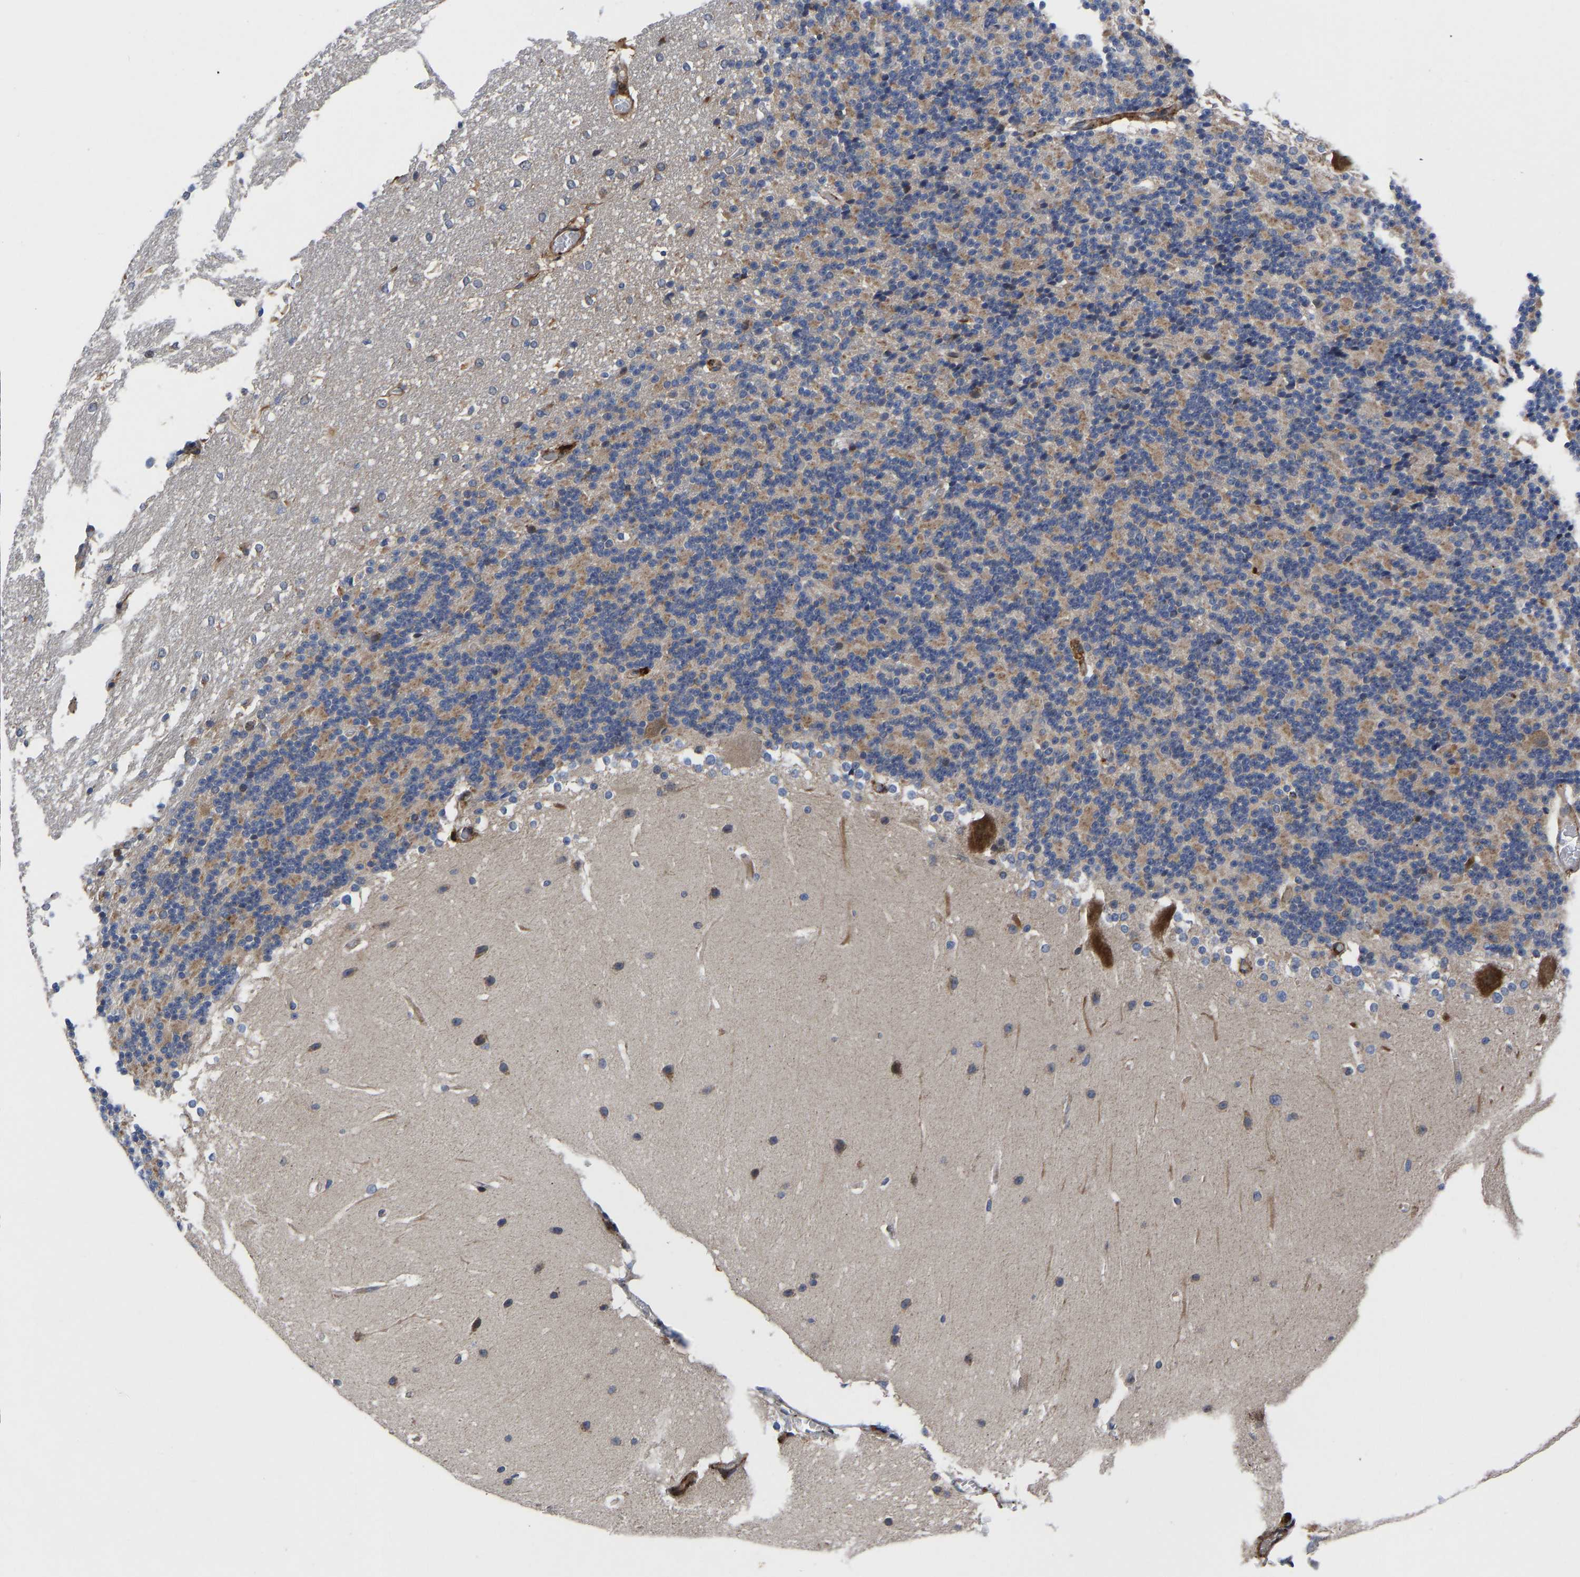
{"staining": {"intensity": "moderate", "quantity": "25%-75%", "location": "cytoplasmic/membranous"}, "tissue": "cerebellum", "cell_type": "Cells in granular layer", "image_type": "normal", "snomed": [{"axis": "morphology", "description": "Normal tissue, NOS"}, {"axis": "topography", "description": "Cerebellum"}], "caption": "Cells in granular layer exhibit moderate cytoplasmic/membranous positivity in approximately 25%-75% of cells in normal cerebellum.", "gene": "TMEM38B", "patient": {"sex": "female", "age": 19}}